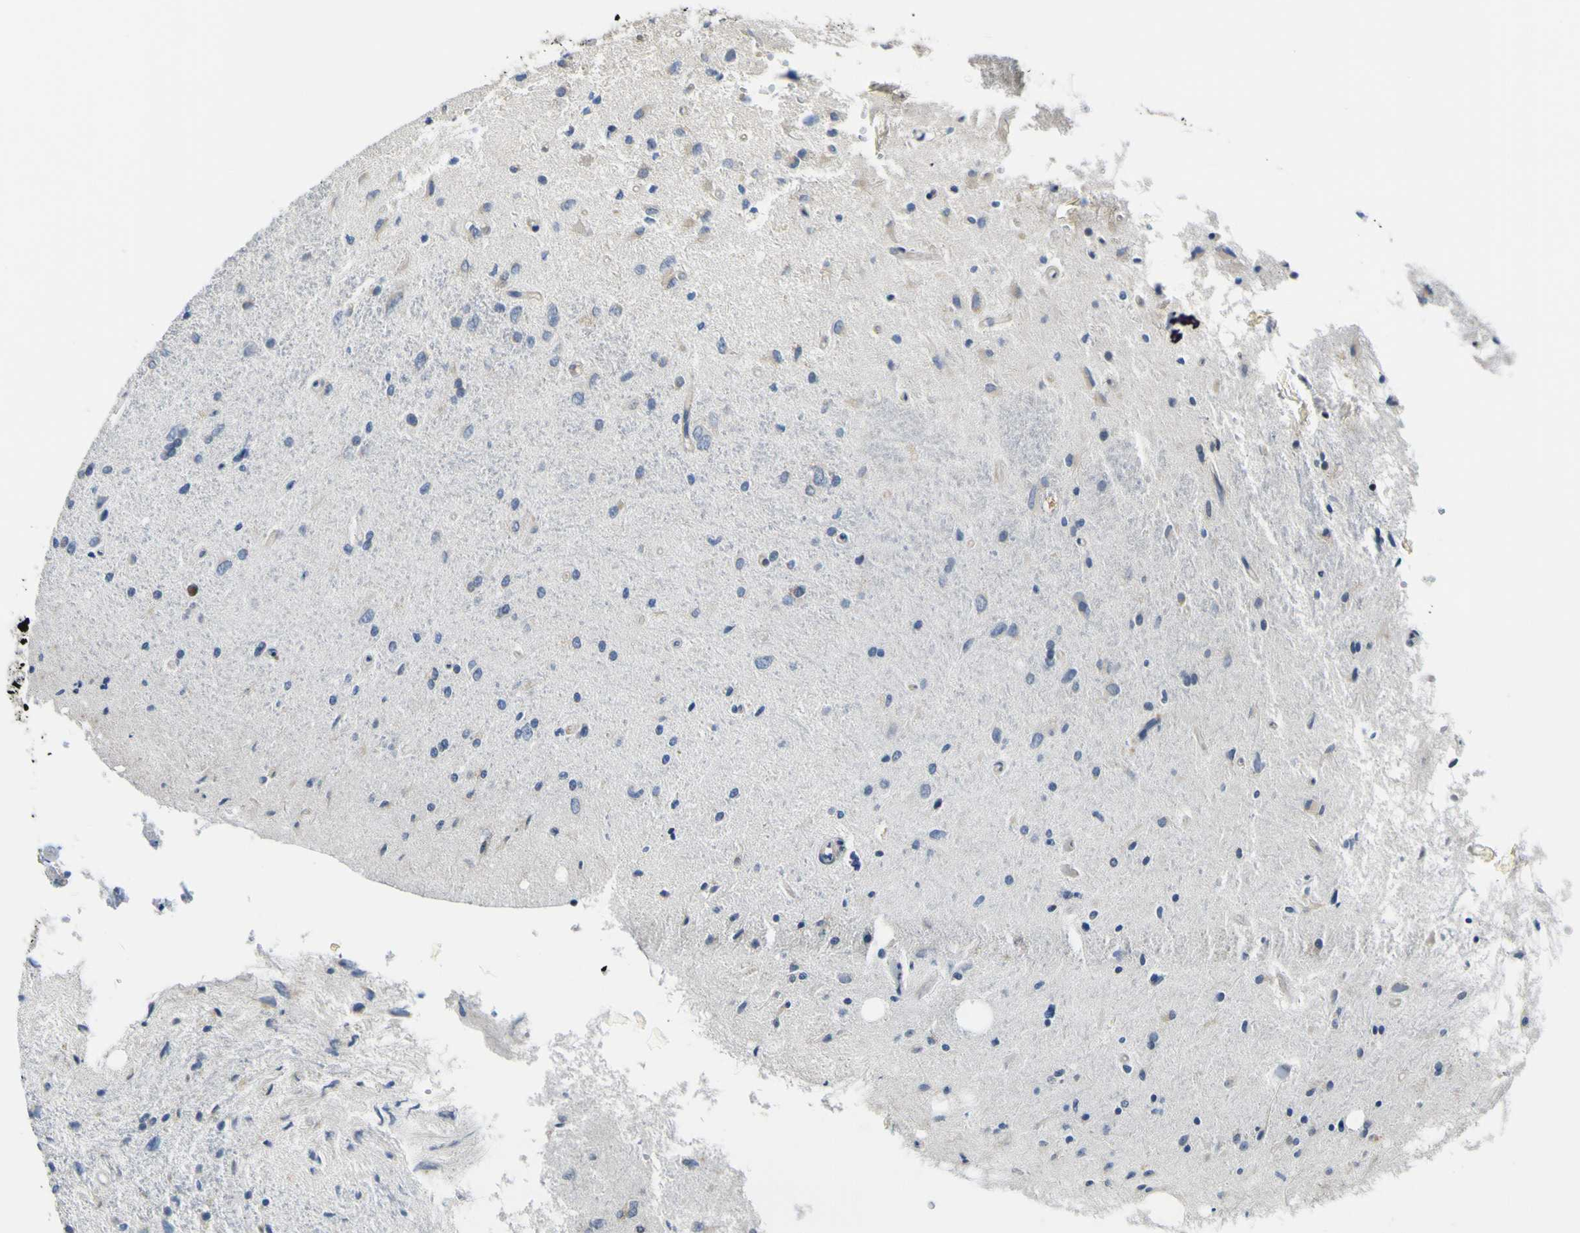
{"staining": {"intensity": "strong", "quantity": "<25%", "location": "cytoplasmic/membranous"}, "tissue": "glioma", "cell_type": "Tumor cells", "image_type": "cancer", "snomed": [{"axis": "morphology", "description": "Glioma, malignant, Low grade"}, {"axis": "topography", "description": "Brain"}], "caption": "This micrograph demonstrates immunohistochemistry (IHC) staining of human glioma, with medium strong cytoplasmic/membranous positivity in approximately <25% of tumor cells.", "gene": "KDM7A", "patient": {"sex": "male", "age": 77}}